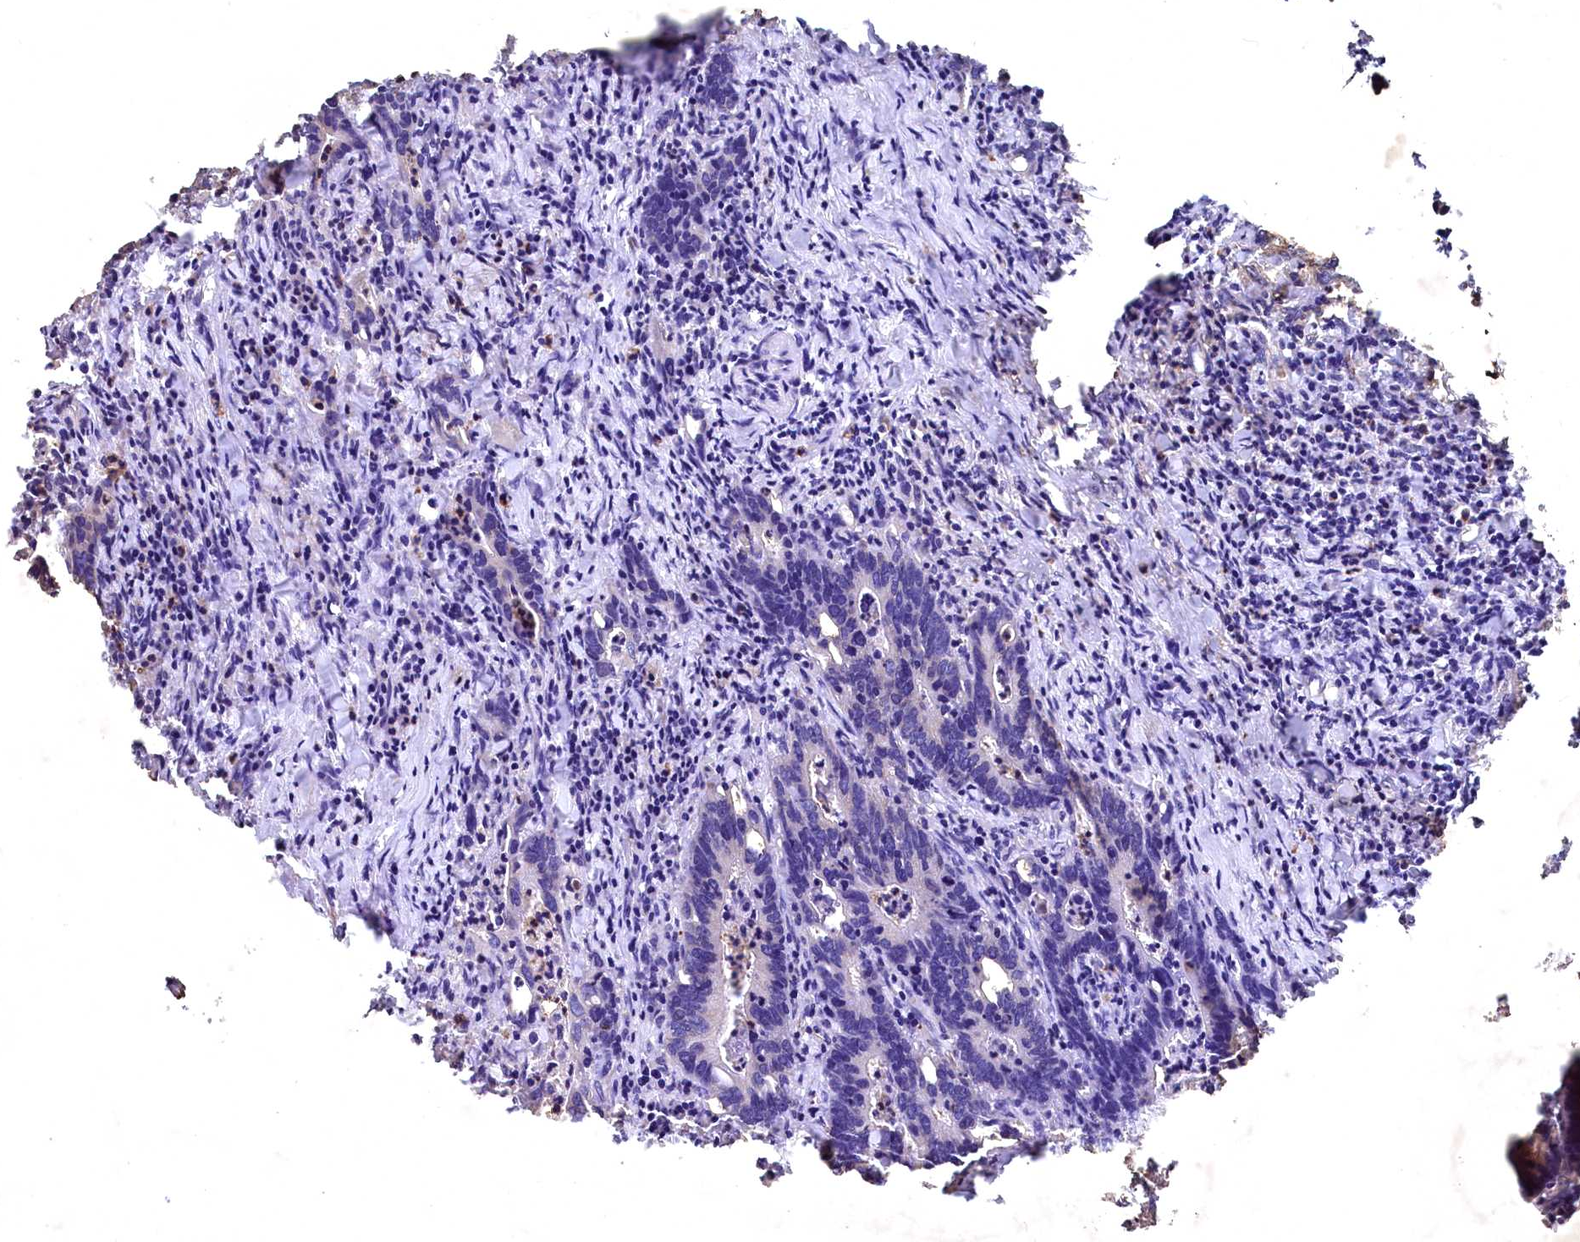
{"staining": {"intensity": "weak", "quantity": "<25%", "location": "cytoplasmic/membranous"}, "tissue": "colorectal cancer", "cell_type": "Tumor cells", "image_type": "cancer", "snomed": [{"axis": "morphology", "description": "Adenocarcinoma, NOS"}, {"axis": "topography", "description": "Colon"}], "caption": "Immunohistochemistry (IHC) photomicrograph of human adenocarcinoma (colorectal) stained for a protein (brown), which shows no staining in tumor cells.", "gene": "SPTA1", "patient": {"sex": "female", "age": 75}}